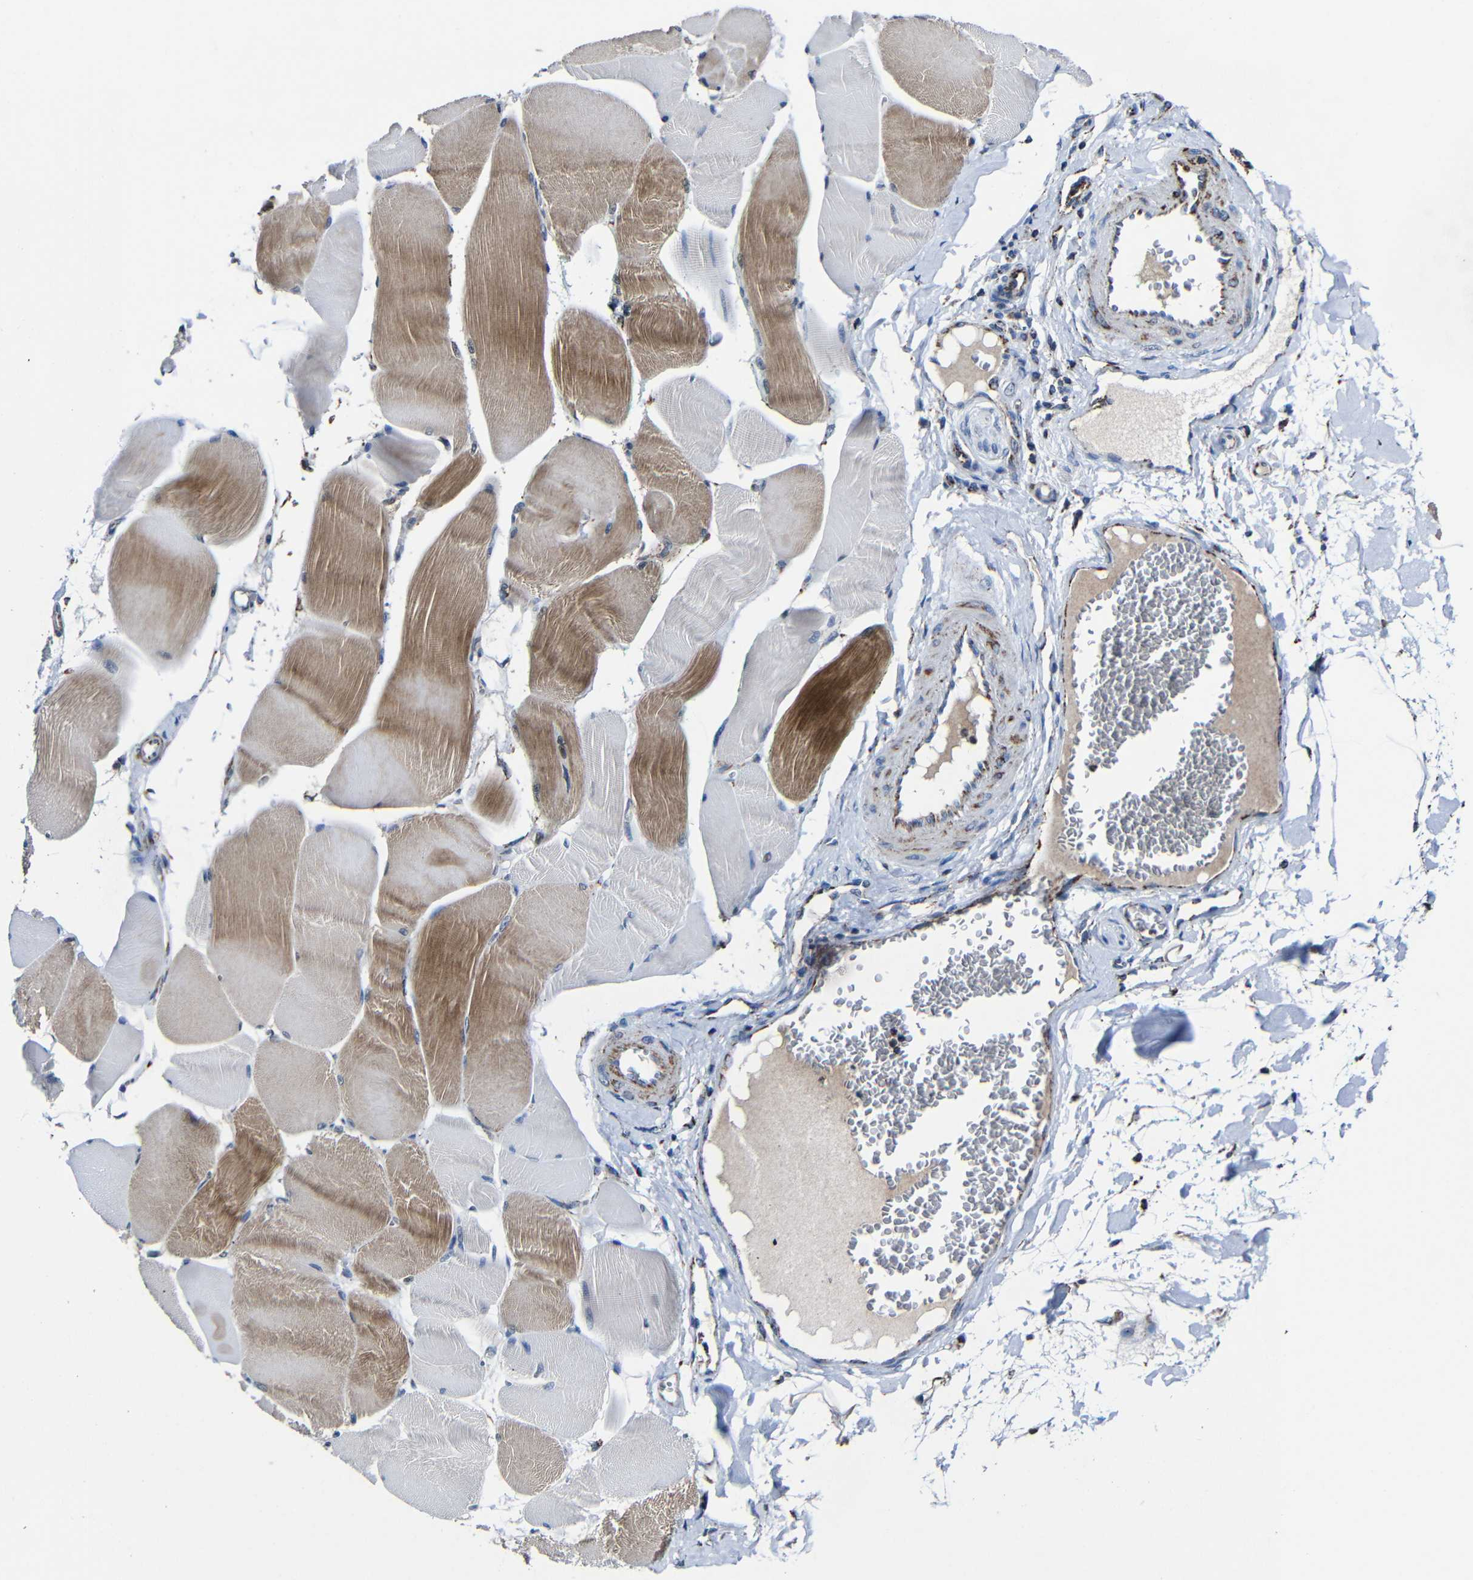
{"staining": {"intensity": "moderate", "quantity": "25%-75%", "location": "cytoplasmic/membranous"}, "tissue": "skeletal muscle", "cell_type": "Myocytes", "image_type": "normal", "snomed": [{"axis": "morphology", "description": "Normal tissue, NOS"}, {"axis": "morphology", "description": "Squamous cell carcinoma, NOS"}, {"axis": "topography", "description": "Skeletal muscle"}], "caption": "Brown immunohistochemical staining in unremarkable human skeletal muscle reveals moderate cytoplasmic/membranous positivity in approximately 25%-75% of myocytes. Nuclei are stained in blue.", "gene": "CA5B", "patient": {"sex": "male", "age": 51}}